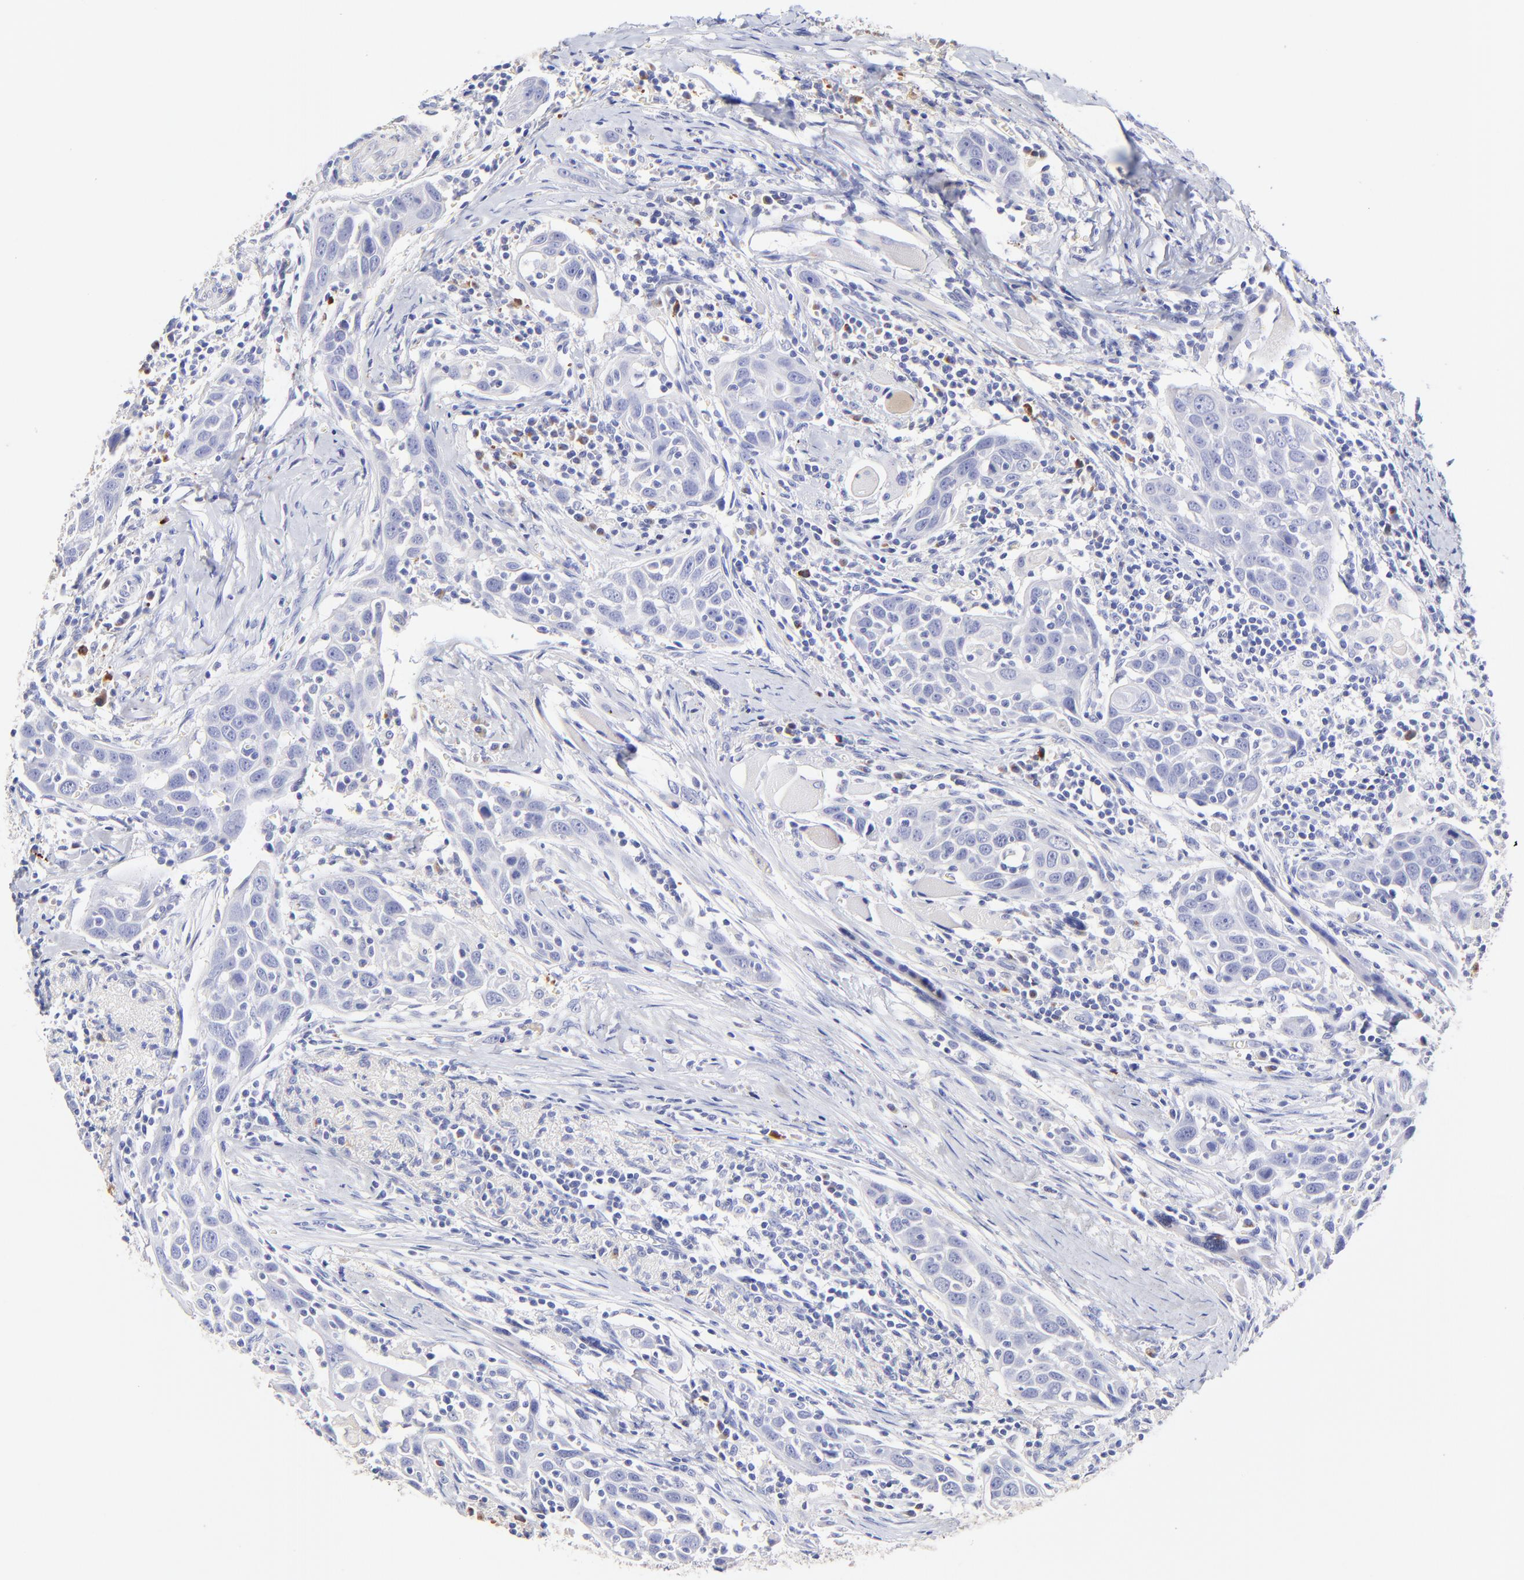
{"staining": {"intensity": "negative", "quantity": "none", "location": "none"}, "tissue": "head and neck cancer", "cell_type": "Tumor cells", "image_type": "cancer", "snomed": [{"axis": "morphology", "description": "Squamous cell carcinoma, NOS"}, {"axis": "topography", "description": "Oral tissue"}, {"axis": "topography", "description": "Head-Neck"}], "caption": "Micrograph shows no protein expression in tumor cells of squamous cell carcinoma (head and neck) tissue. (IHC, brightfield microscopy, high magnification).", "gene": "ASB9", "patient": {"sex": "female", "age": 50}}